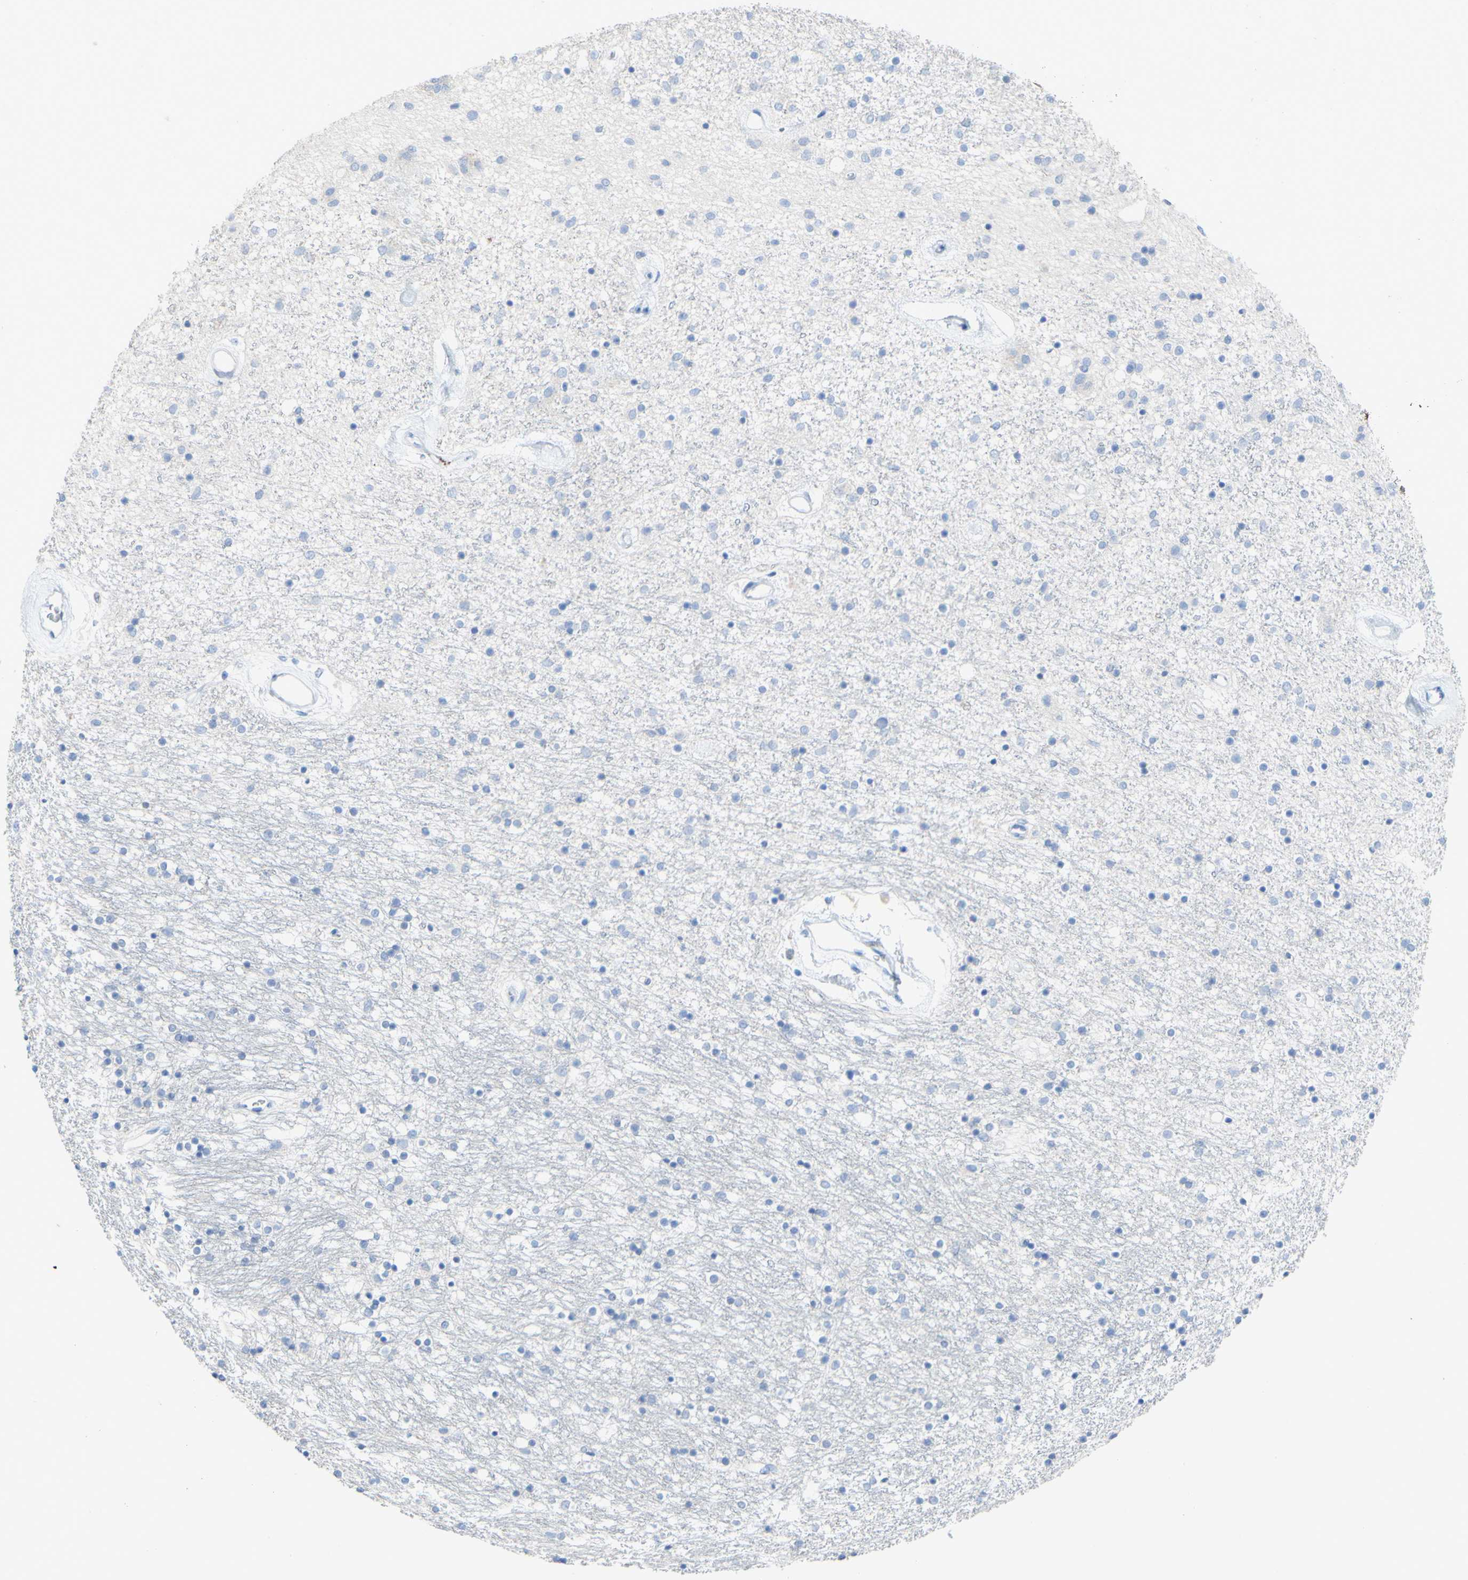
{"staining": {"intensity": "negative", "quantity": "none", "location": "none"}, "tissue": "caudate", "cell_type": "Glial cells", "image_type": "normal", "snomed": [{"axis": "morphology", "description": "Normal tissue, NOS"}, {"axis": "topography", "description": "Lateral ventricle wall"}], "caption": "A histopathology image of caudate stained for a protein reveals no brown staining in glial cells. (DAB immunohistochemistry (IHC) visualized using brightfield microscopy, high magnification).", "gene": "DSC2", "patient": {"sex": "female", "age": 54}}